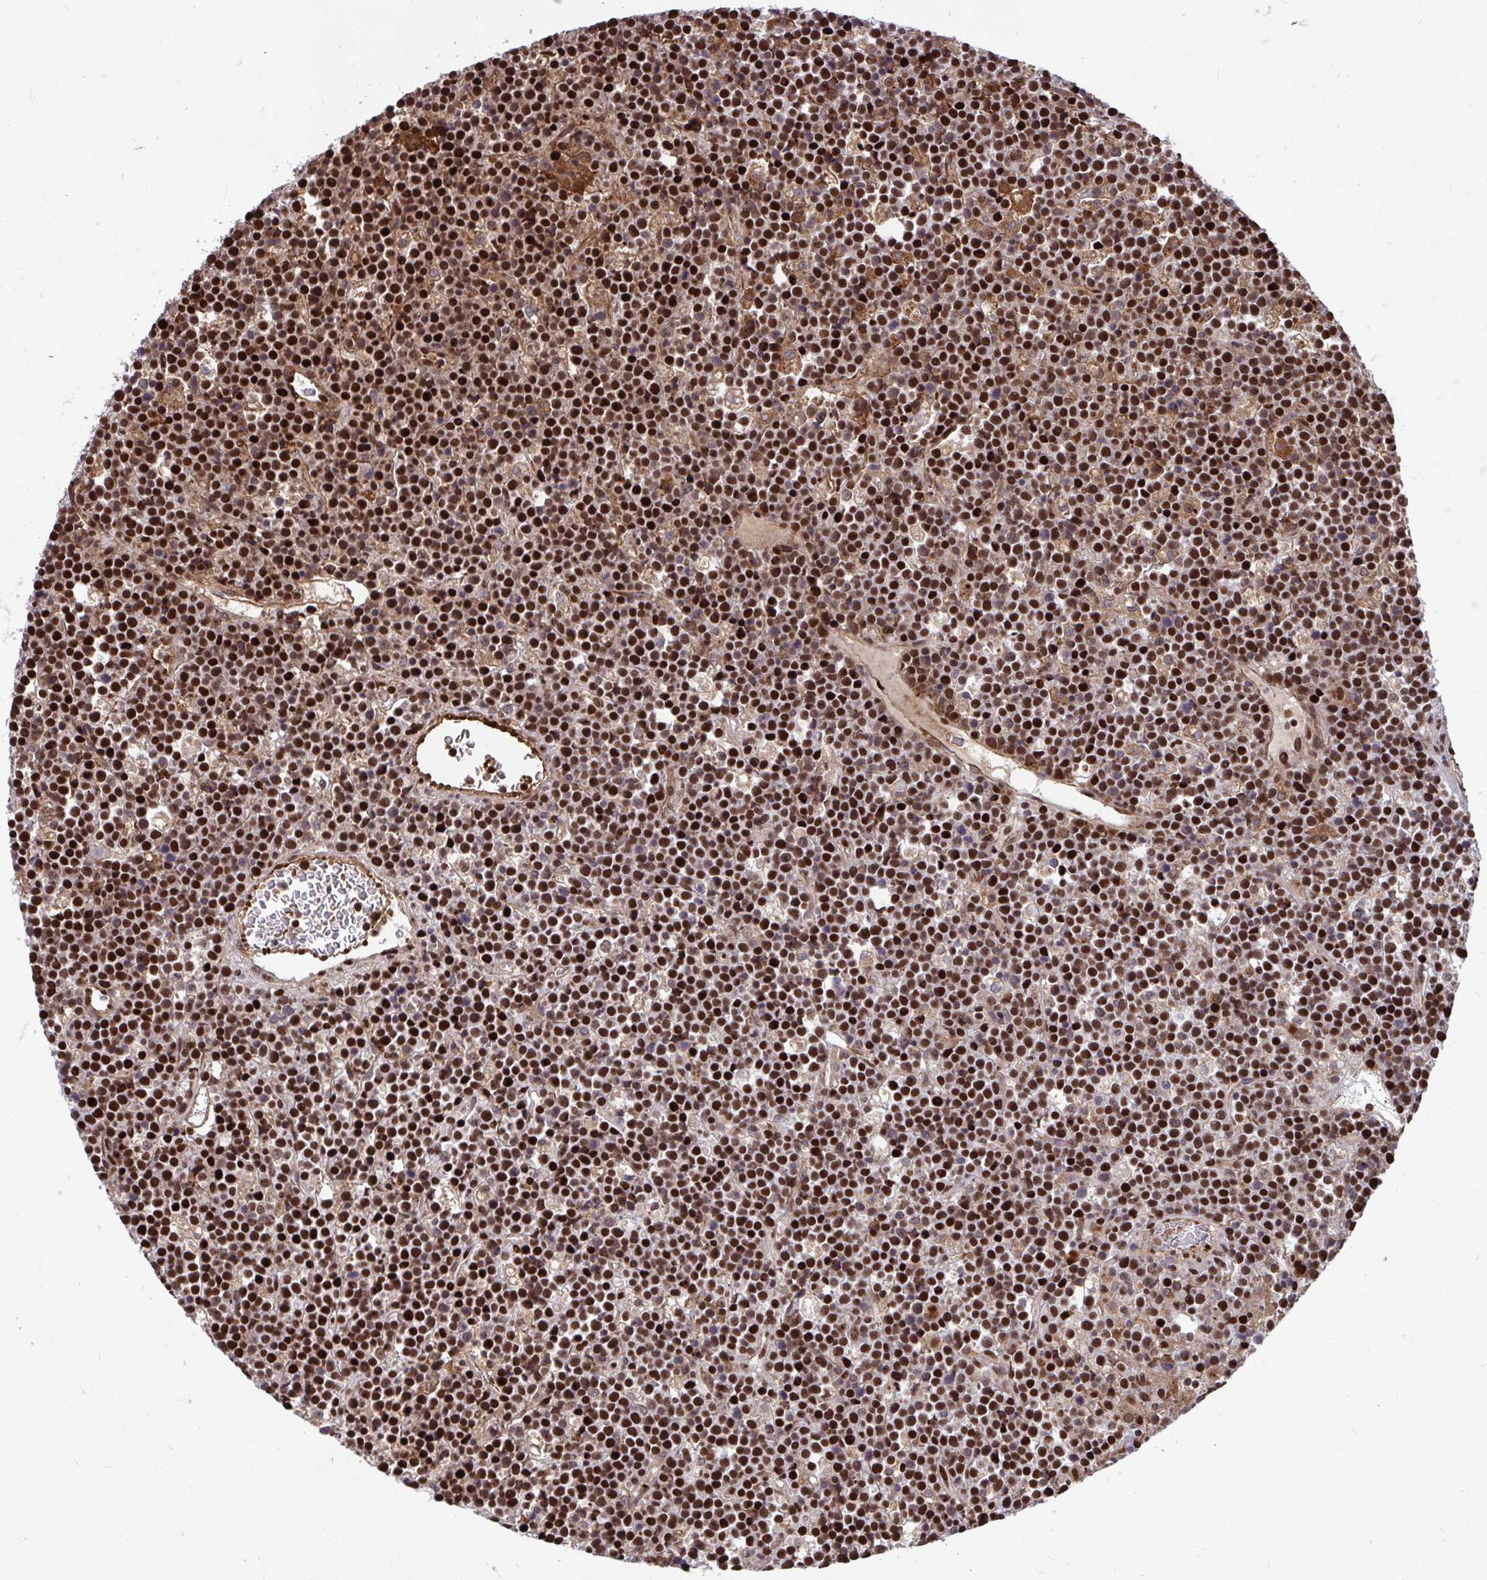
{"staining": {"intensity": "strong", "quantity": ">75%", "location": "nuclear"}, "tissue": "lymphoma", "cell_type": "Tumor cells", "image_type": "cancer", "snomed": [{"axis": "morphology", "description": "Malignant lymphoma, non-Hodgkin's type, High grade"}, {"axis": "topography", "description": "Ovary"}], "caption": "Protein expression analysis of human lymphoma reveals strong nuclear staining in about >75% of tumor cells.", "gene": "SLC35C2", "patient": {"sex": "female", "age": 56}}